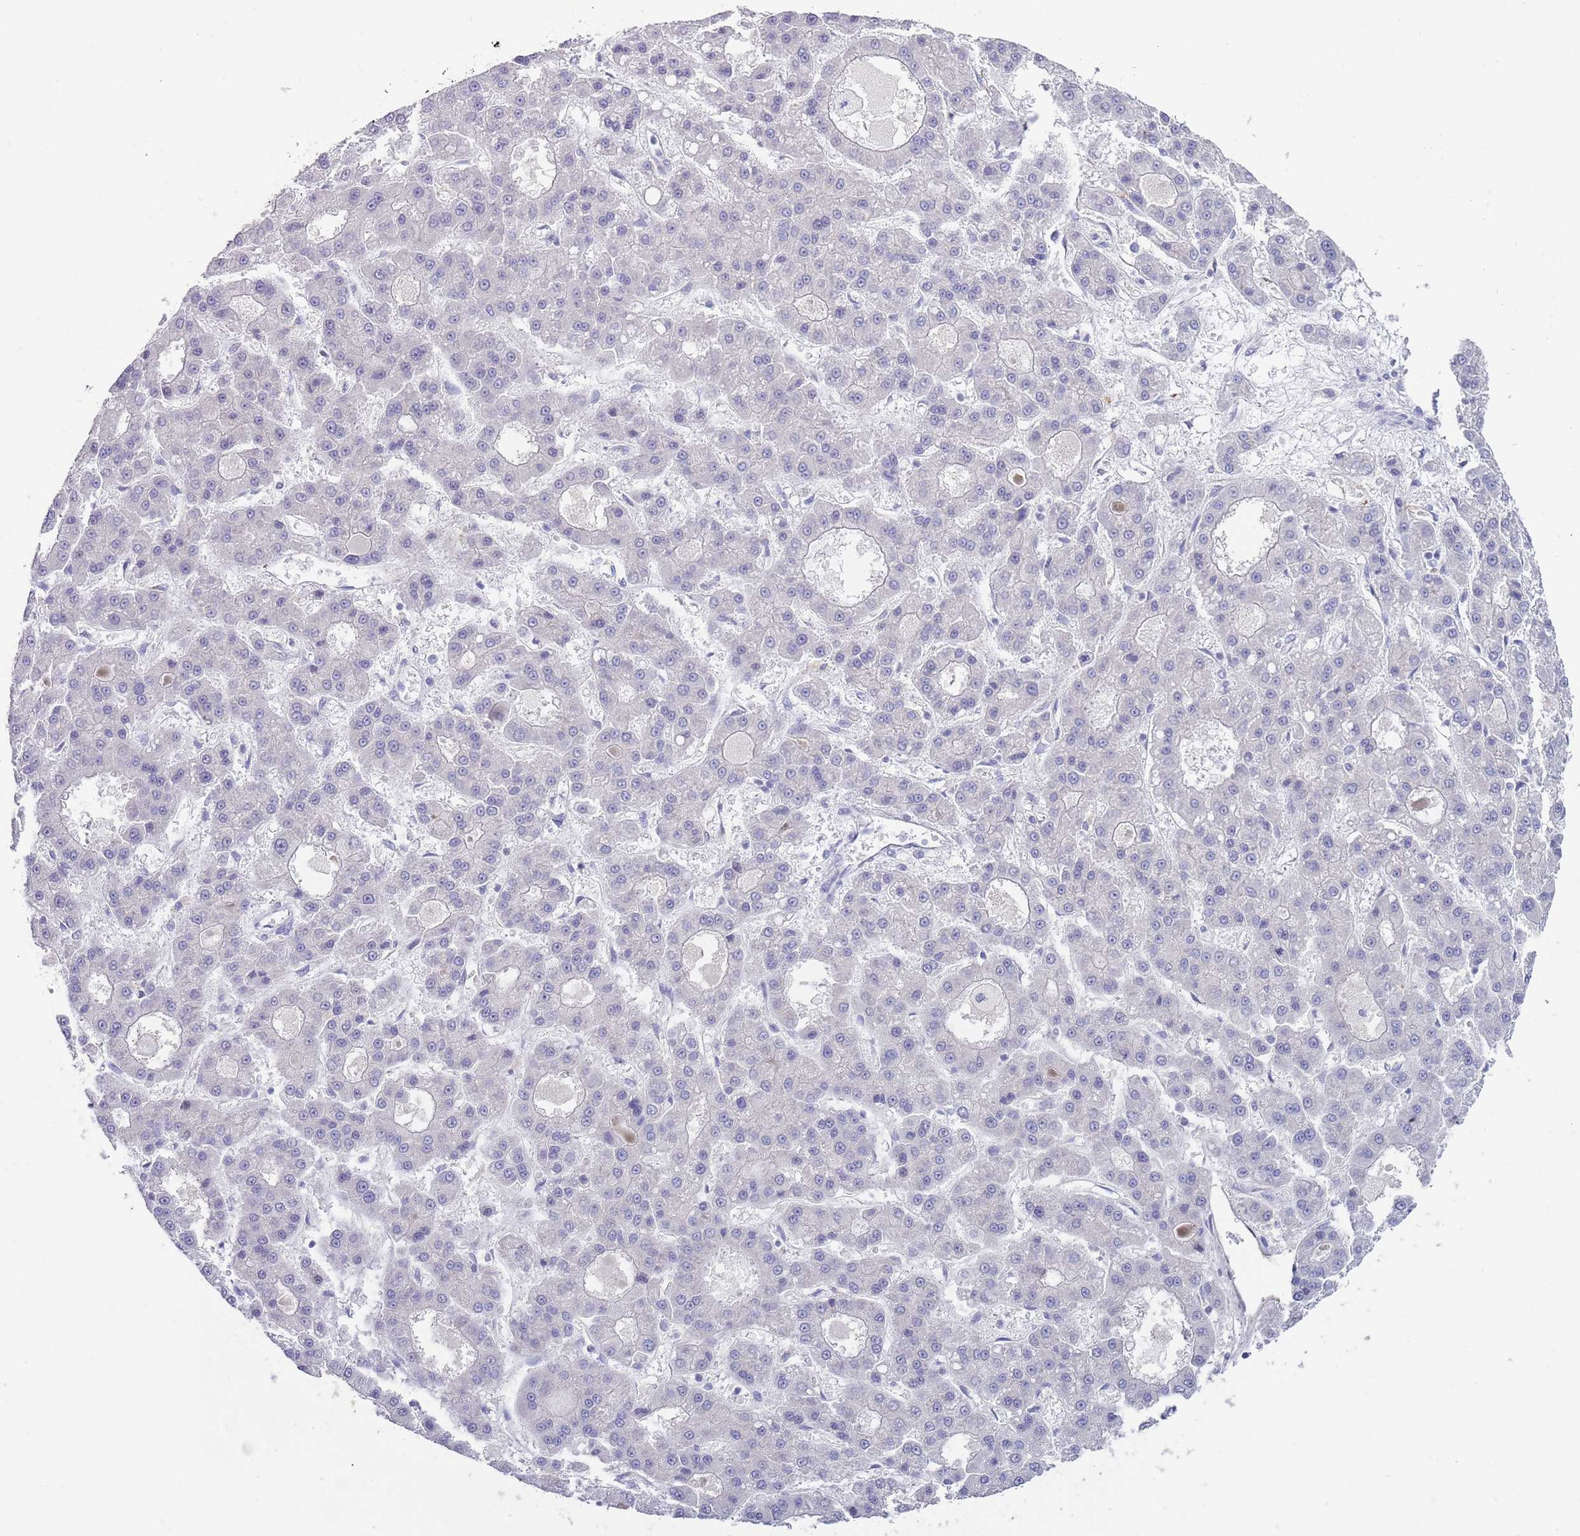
{"staining": {"intensity": "negative", "quantity": "none", "location": "none"}, "tissue": "liver cancer", "cell_type": "Tumor cells", "image_type": "cancer", "snomed": [{"axis": "morphology", "description": "Carcinoma, Hepatocellular, NOS"}, {"axis": "topography", "description": "Liver"}], "caption": "A high-resolution histopathology image shows IHC staining of liver cancer (hepatocellular carcinoma), which exhibits no significant staining in tumor cells. The staining was performed using DAB to visualize the protein expression in brown, while the nuclei were stained in blue with hematoxylin (Magnification: 20x).", "gene": "TNRC6C", "patient": {"sex": "male", "age": 70}}